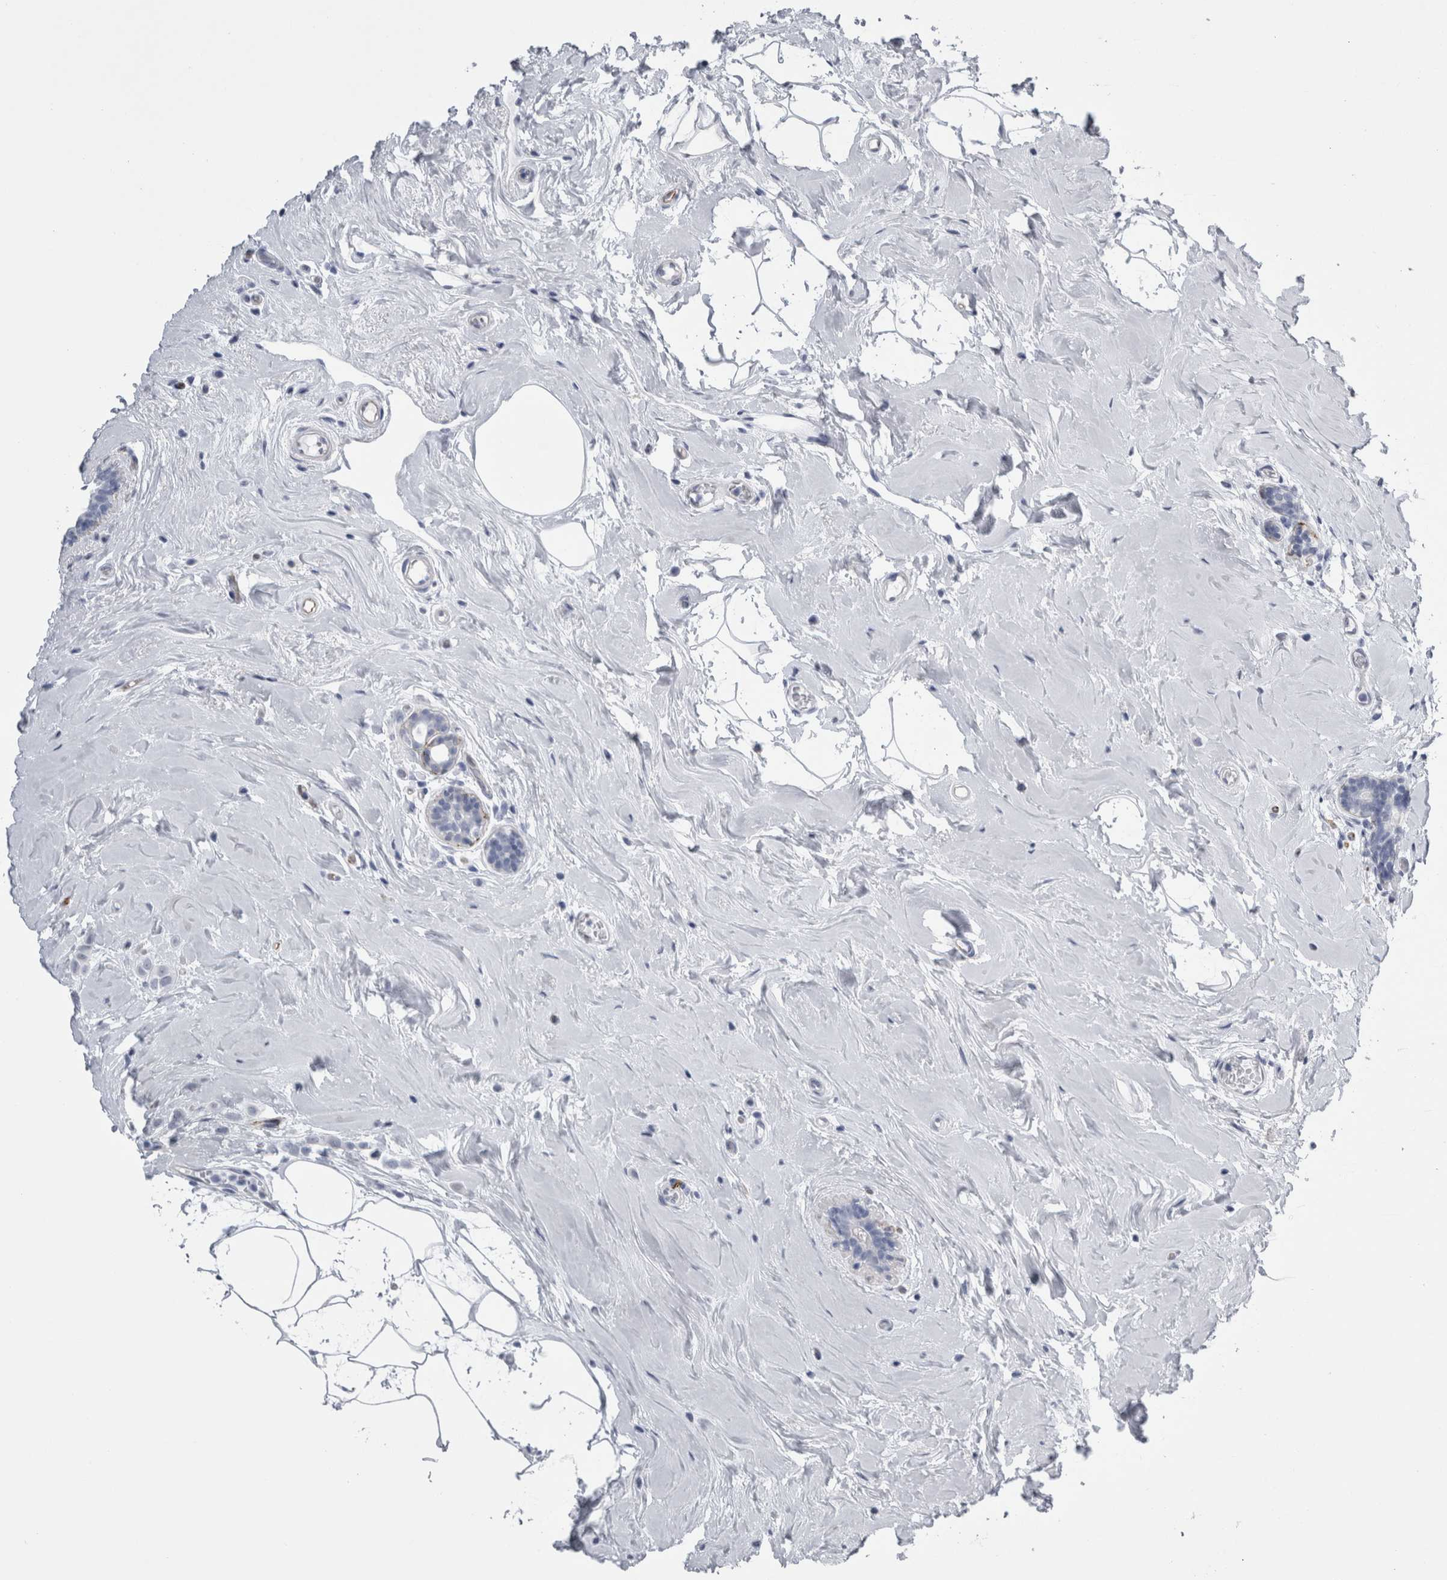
{"staining": {"intensity": "negative", "quantity": "none", "location": "none"}, "tissue": "breast cancer", "cell_type": "Tumor cells", "image_type": "cancer", "snomed": [{"axis": "morphology", "description": "Lobular carcinoma"}, {"axis": "topography", "description": "Breast"}], "caption": "This image is of breast cancer stained with immunohistochemistry to label a protein in brown with the nuclei are counter-stained blue. There is no expression in tumor cells.", "gene": "VWDE", "patient": {"sex": "female", "age": 47}}